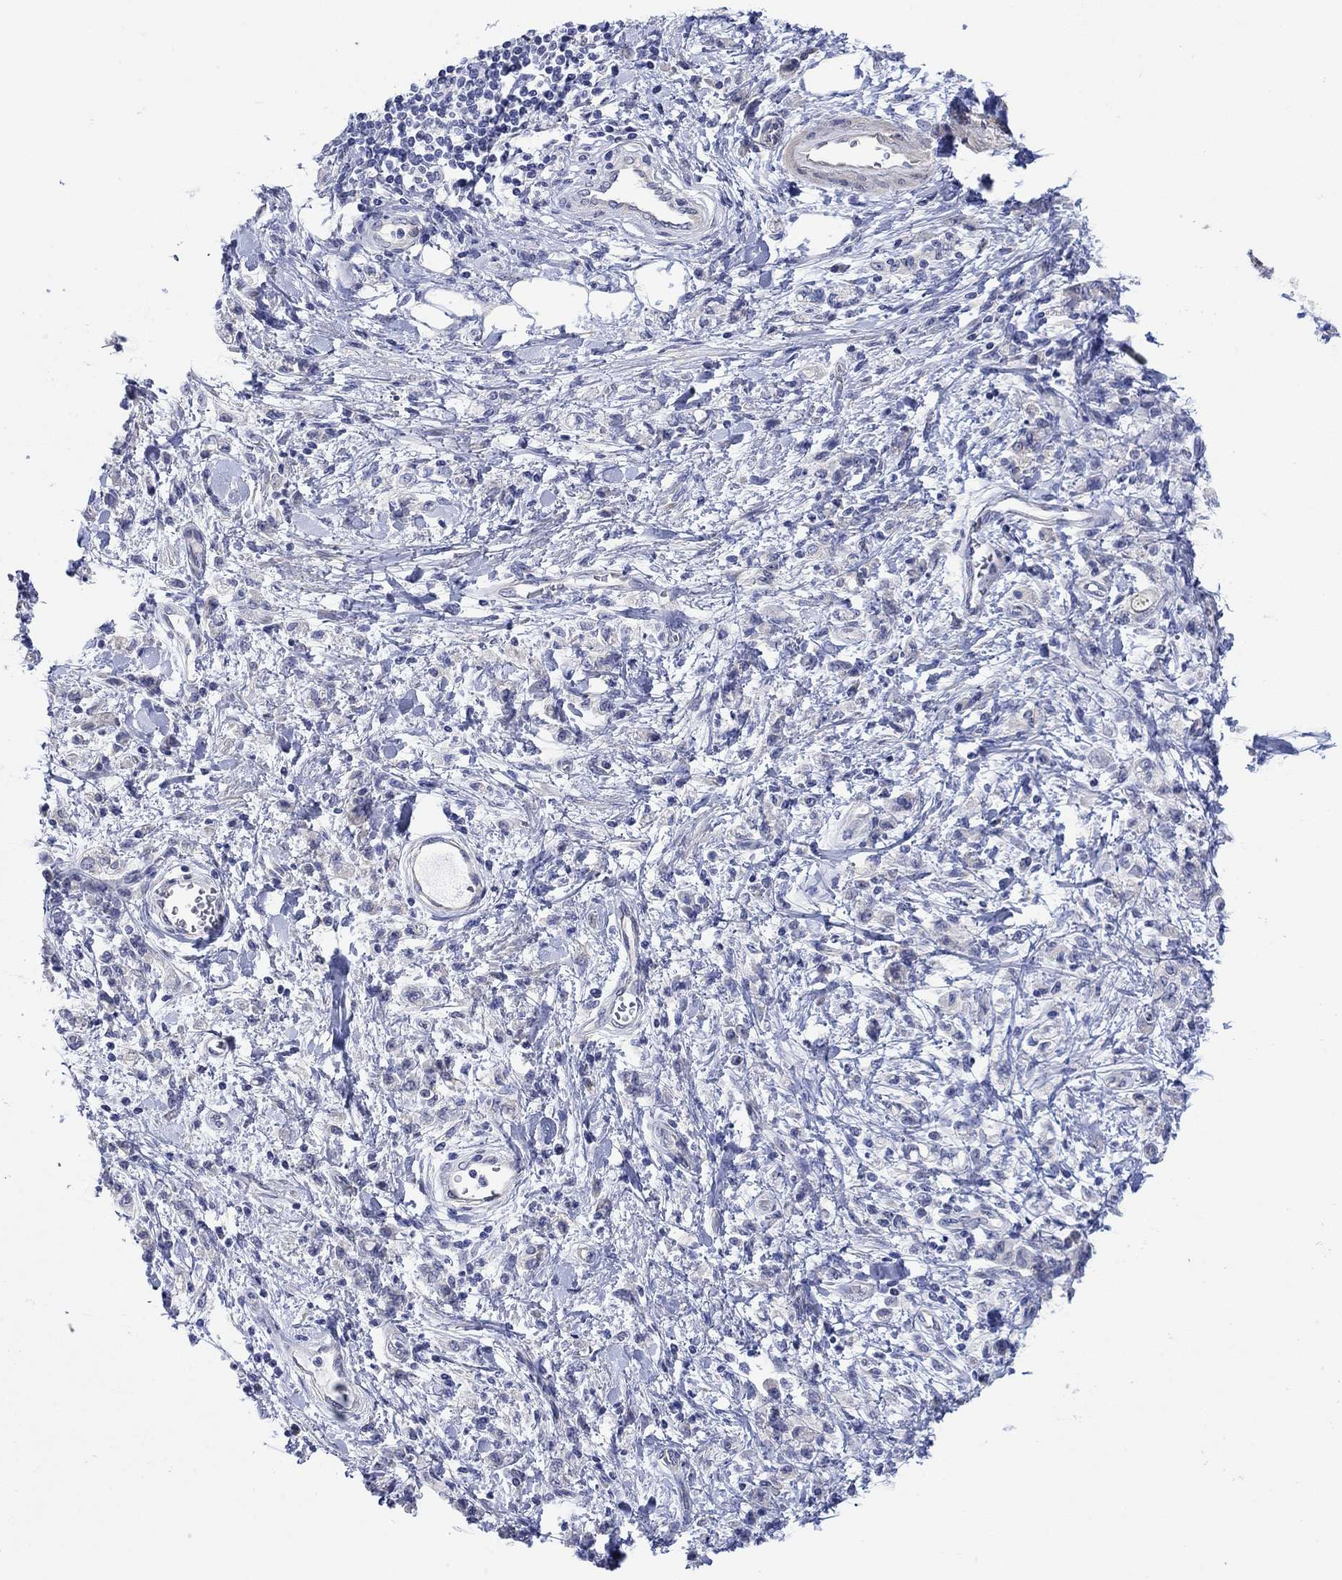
{"staining": {"intensity": "negative", "quantity": "none", "location": "none"}, "tissue": "stomach cancer", "cell_type": "Tumor cells", "image_type": "cancer", "snomed": [{"axis": "morphology", "description": "Adenocarcinoma, NOS"}, {"axis": "topography", "description": "Stomach"}], "caption": "Protein analysis of stomach cancer exhibits no significant expression in tumor cells.", "gene": "KRT222", "patient": {"sex": "male", "age": 77}}